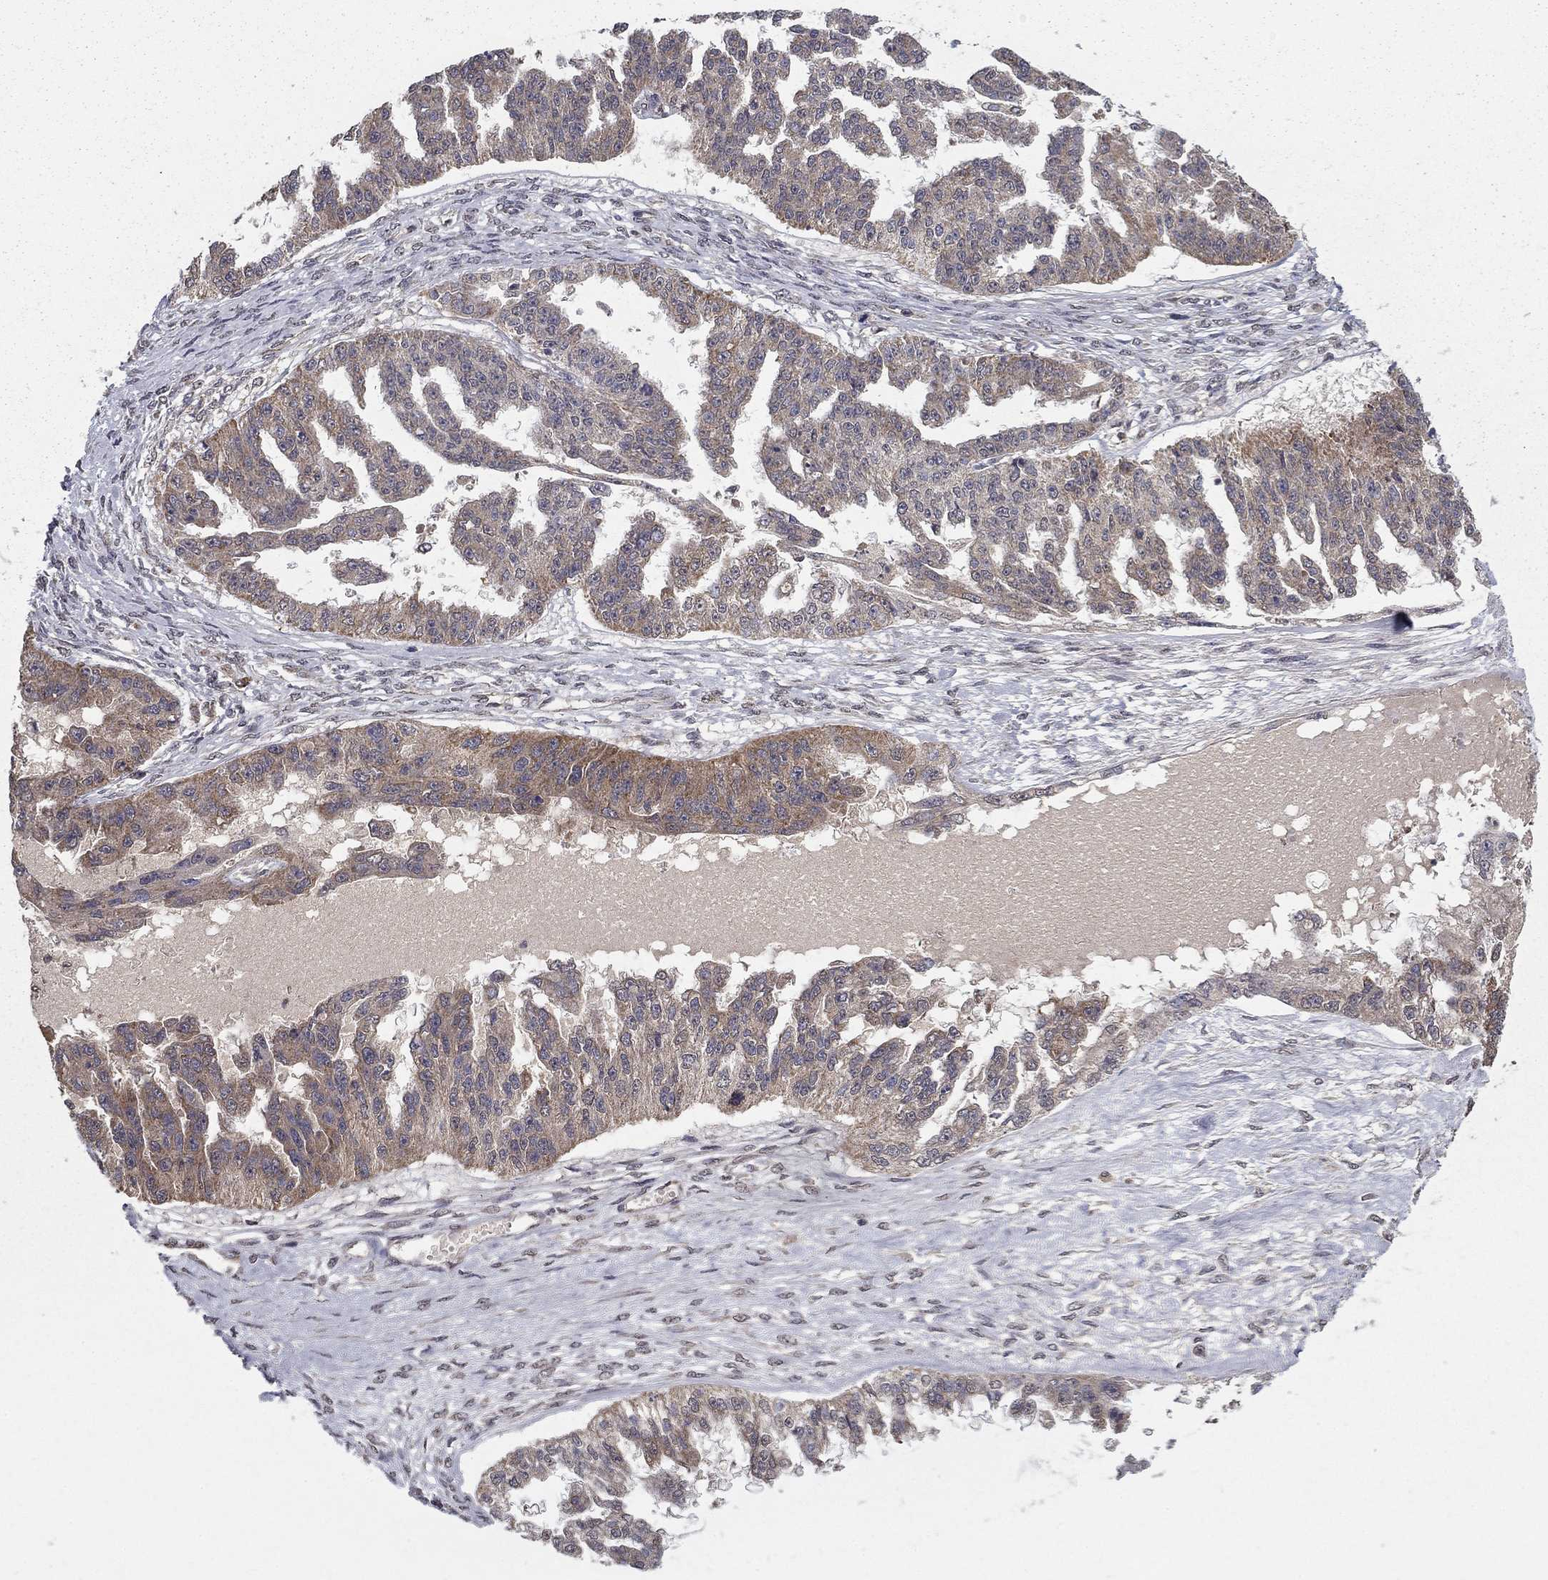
{"staining": {"intensity": "moderate", "quantity": "<25%", "location": "cytoplasmic/membranous"}, "tissue": "ovarian cancer", "cell_type": "Tumor cells", "image_type": "cancer", "snomed": [{"axis": "morphology", "description": "Cystadenocarcinoma, serous, NOS"}, {"axis": "topography", "description": "Ovary"}], "caption": "IHC of ovarian serous cystadenocarcinoma reveals low levels of moderate cytoplasmic/membranous positivity in approximately <25% of tumor cells.", "gene": "SLC2A13", "patient": {"sex": "female", "age": 58}}